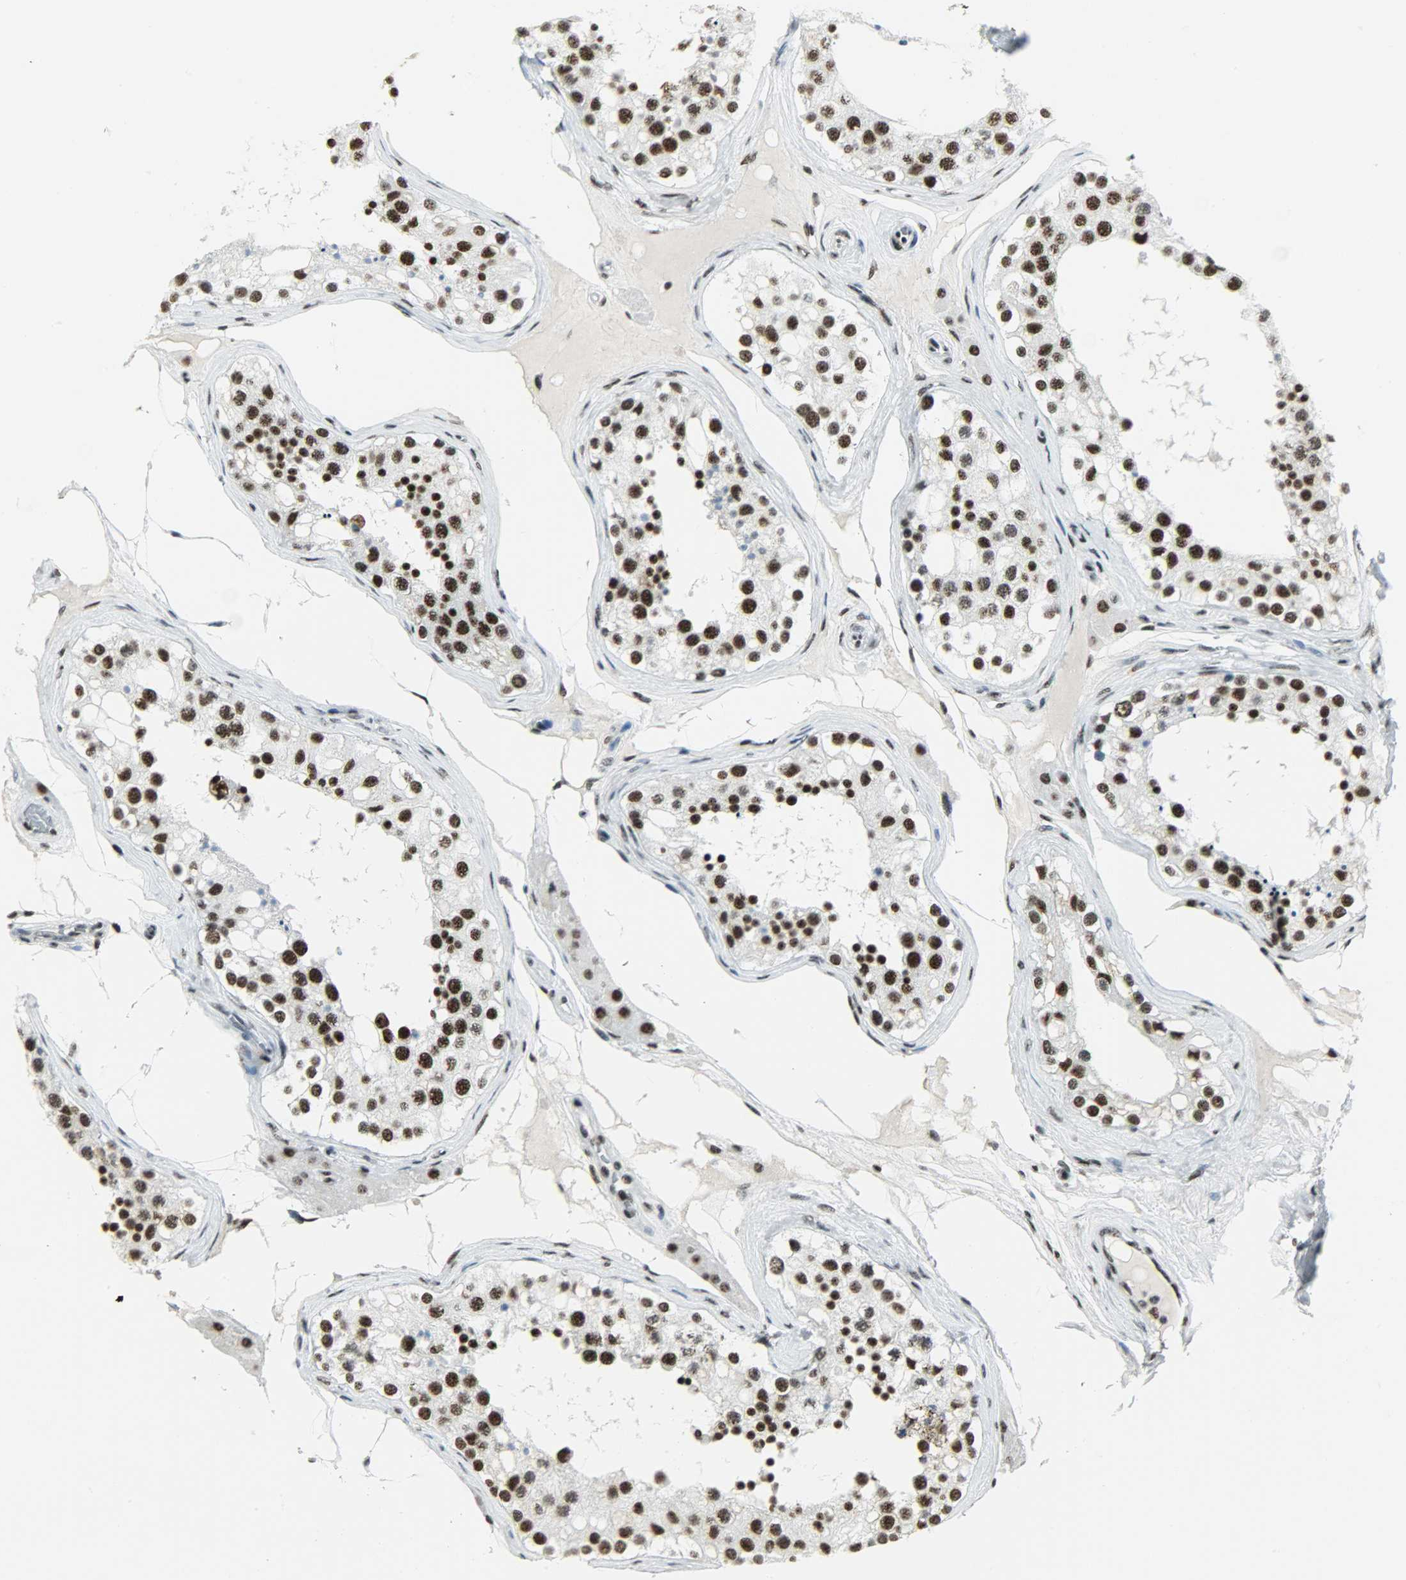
{"staining": {"intensity": "strong", "quantity": ">75%", "location": "nuclear"}, "tissue": "testis", "cell_type": "Cells in seminiferous ducts", "image_type": "normal", "snomed": [{"axis": "morphology", "description": "Normal tissue, NOS"}, {"axis": "topography", "description": "Testis"}], "caption": "The photomicrograph reveals staining of normal testis, revealing strong nuclear protein expression (brown color) within cells in seminiferous ducts.", "gene": "SNRPA", "patient": {"sex": "male", "age": 68}}